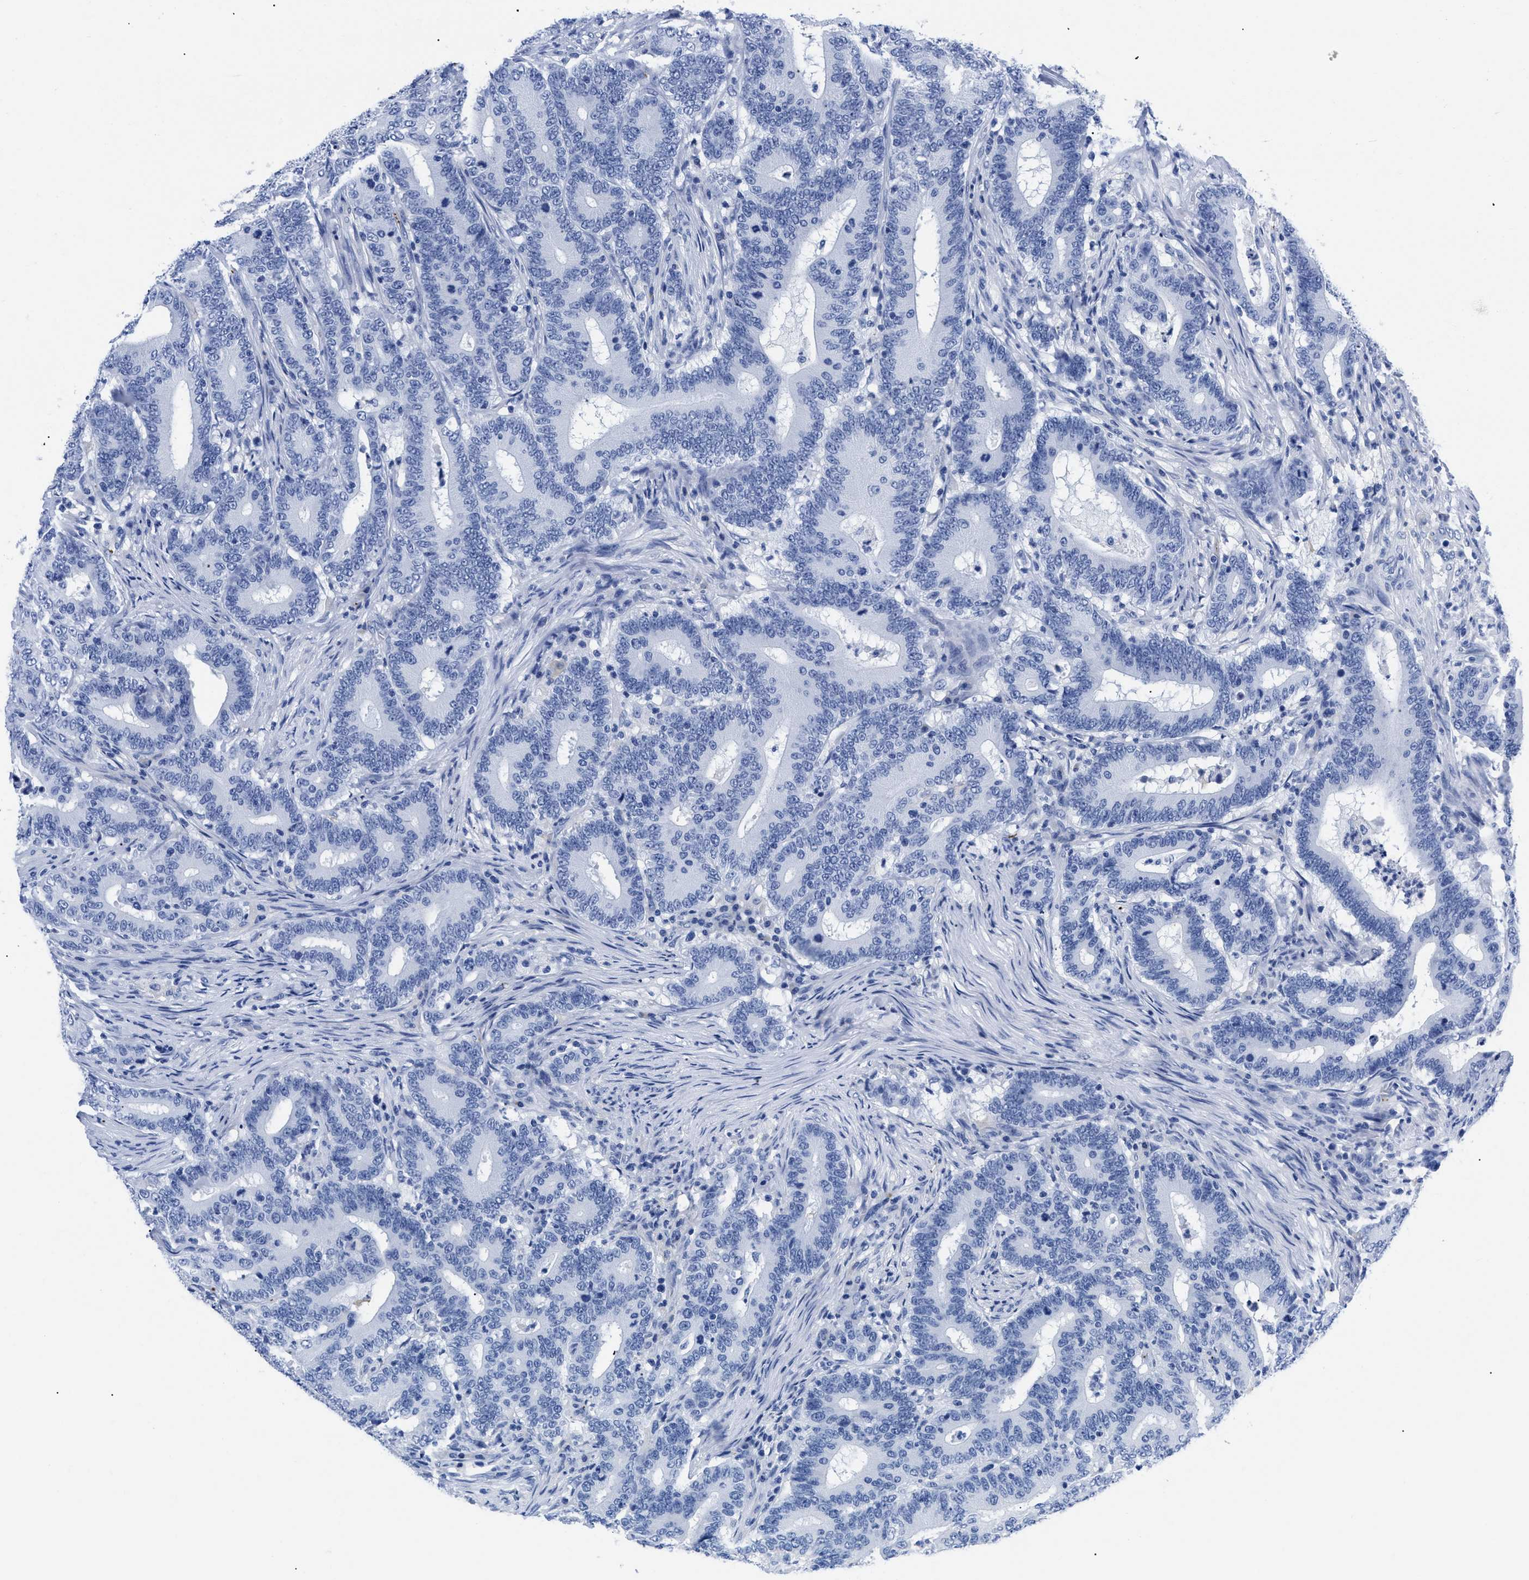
{"staining": {"intensity": "negative", "quantity": "none", "location": "none"}, "tissue": "colorectal cancer", "cell_type": "Tumor cells", "image_type": "cancer", "snomed": [{"axis": "morphology", "description": "Adenocarcinoma, NOS"}, {"axis": "topography", "description": "Colon"}], "caption": "Colorectal cancer (adenocarcinoma) was stained to show a protein in brown. There is no significant staining in tumor cells.", "gene": "TREML1", "patient": {"sex": "female", "age": 66}}